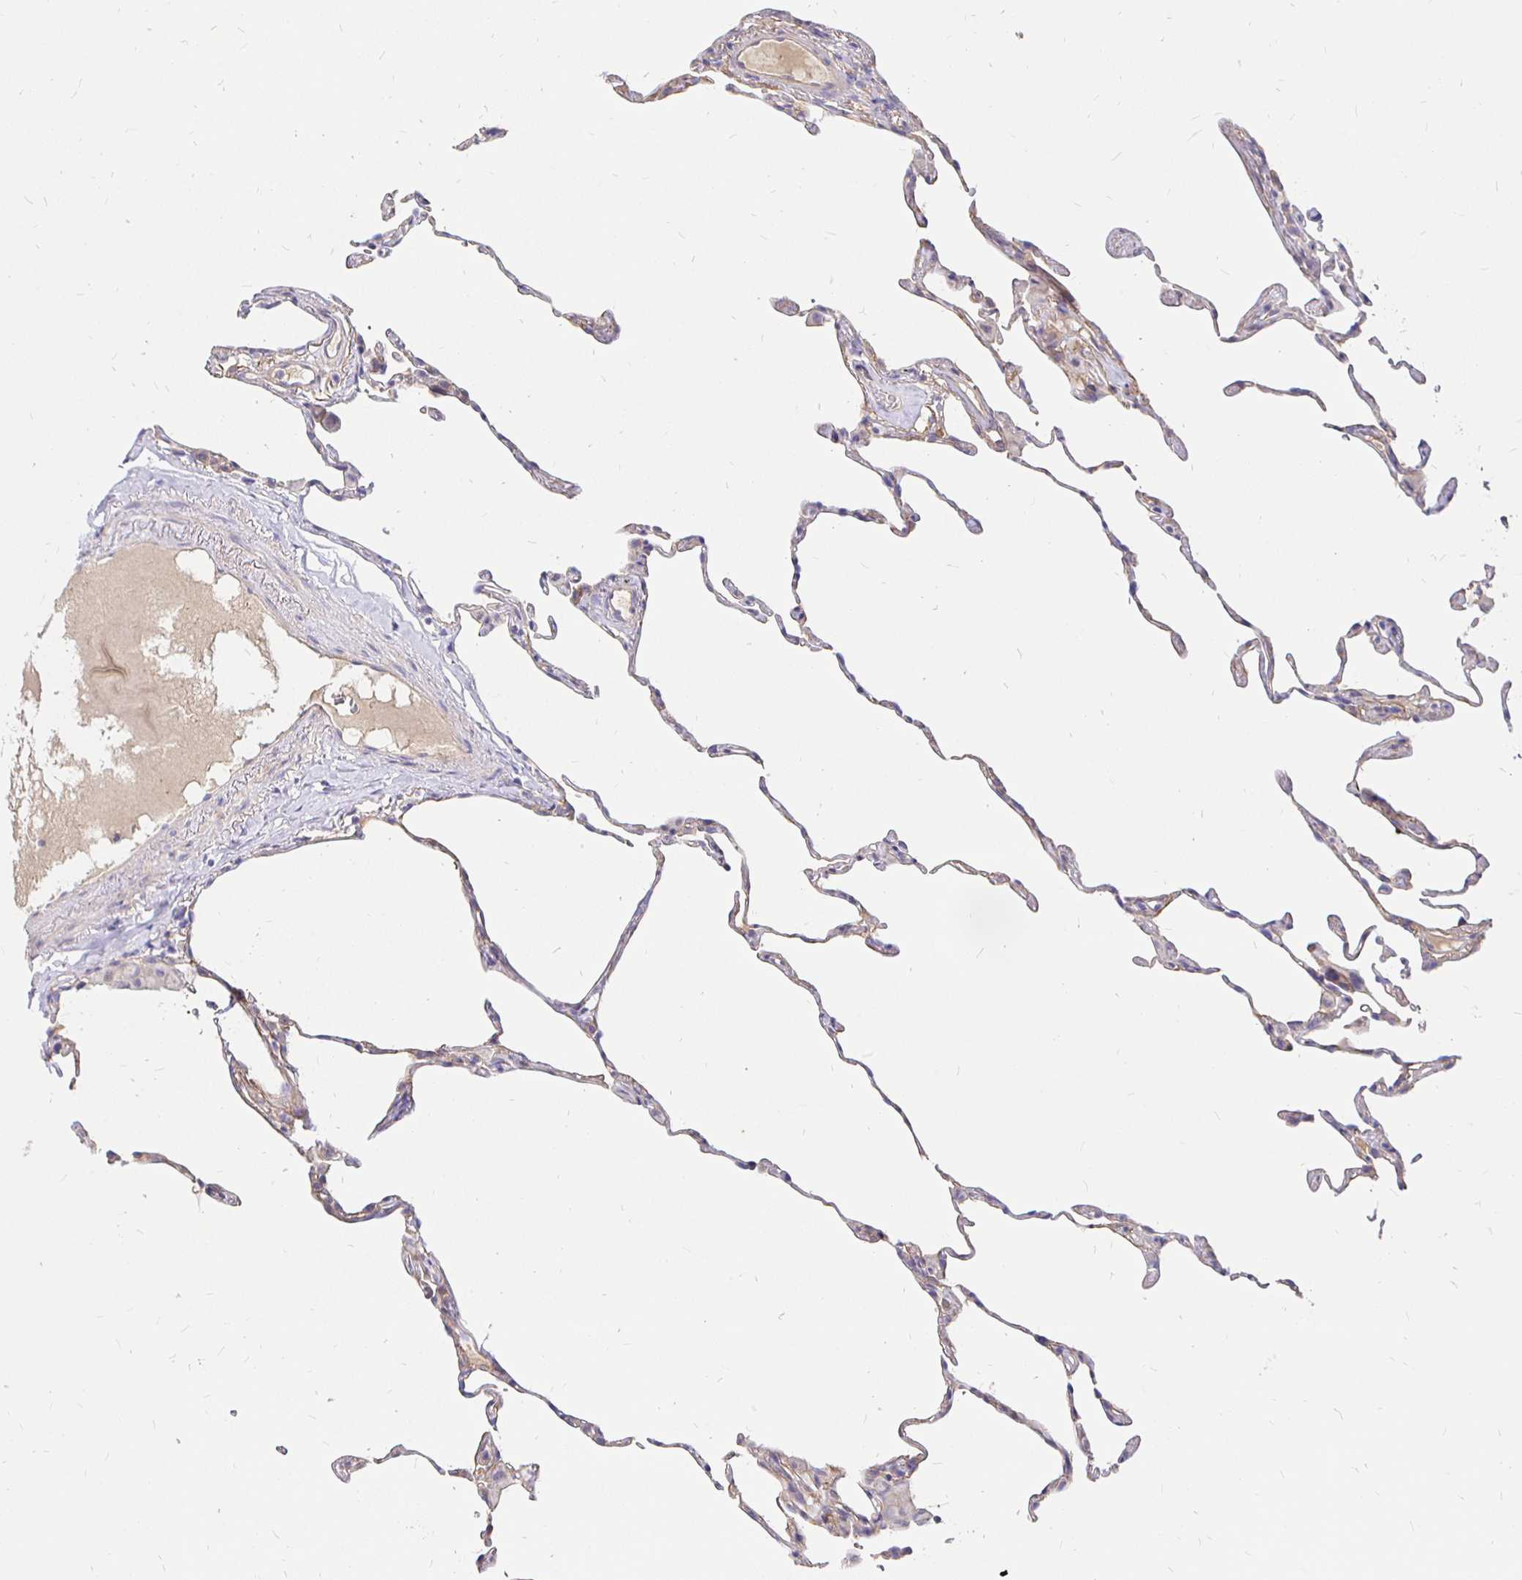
{"staining": {"intensity": "weak", "quantity": "25%-75%", "location": "cytoplasmic/membranous"}, "tissue": "lung", "cell_type": "Alveolar cells", "image_type": "normal", "snomed": [{"axis": "morphology", "description": "Normal tissue, NOS"}, {"axis": "topography", "description": "Lung"}], "caption": "Immunohistochemical staining of normal human lung exhibits weak cytoplasmic/membranous protein positivity in about 25%-75% of alveolar cells. The staining was performed using DAB, with brown indicating positive protein expression. Nuclei are stained blue with hematoxylin.", "gene": "PALM2AKAP2", "patient": {"sex": "female", "age": 57}}